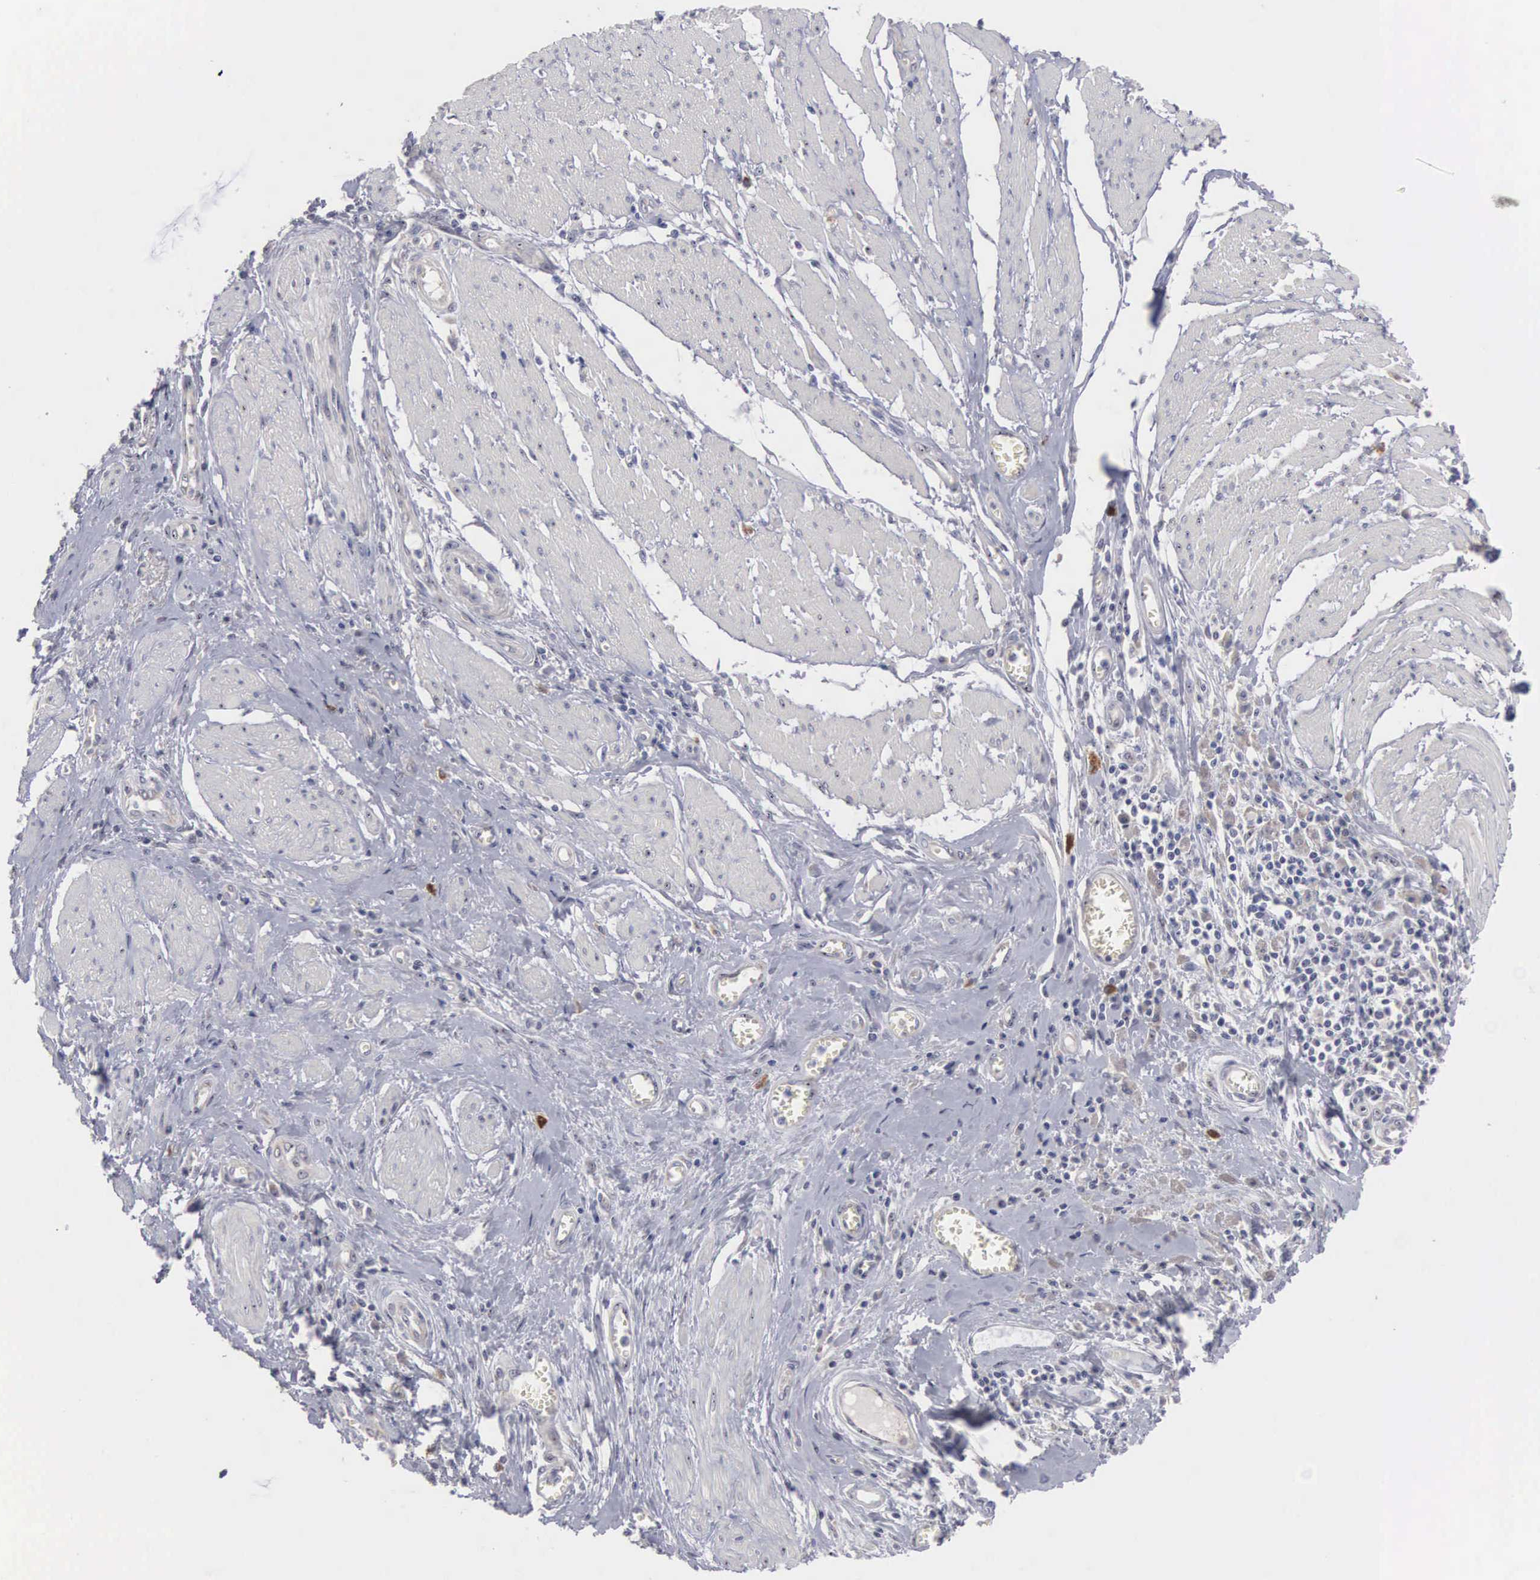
{"staining": {"intensity": "weak", "quantity": "25%-75%", "location": "cytoplasmic/membranous"}, "tissue": "pancreatic cancer", "cell_type": "Tumor cells", "image_type": "cancer", "snomed": [{"axis": "morphology", "description": "Adenocarcinoma, NOS"}, {"axis": "topography", "description": "Pancreas"}], "caption": "Immunohistochemistry micrograph of human pancreatic adenocarcinoma stained for a protein (brown), which displays low levels of weak cytoplasmic/membranous expression in about 25%-75% of tumor cells.", "gene": "AMN", "patient": {"sex": "female", "age": 70}}